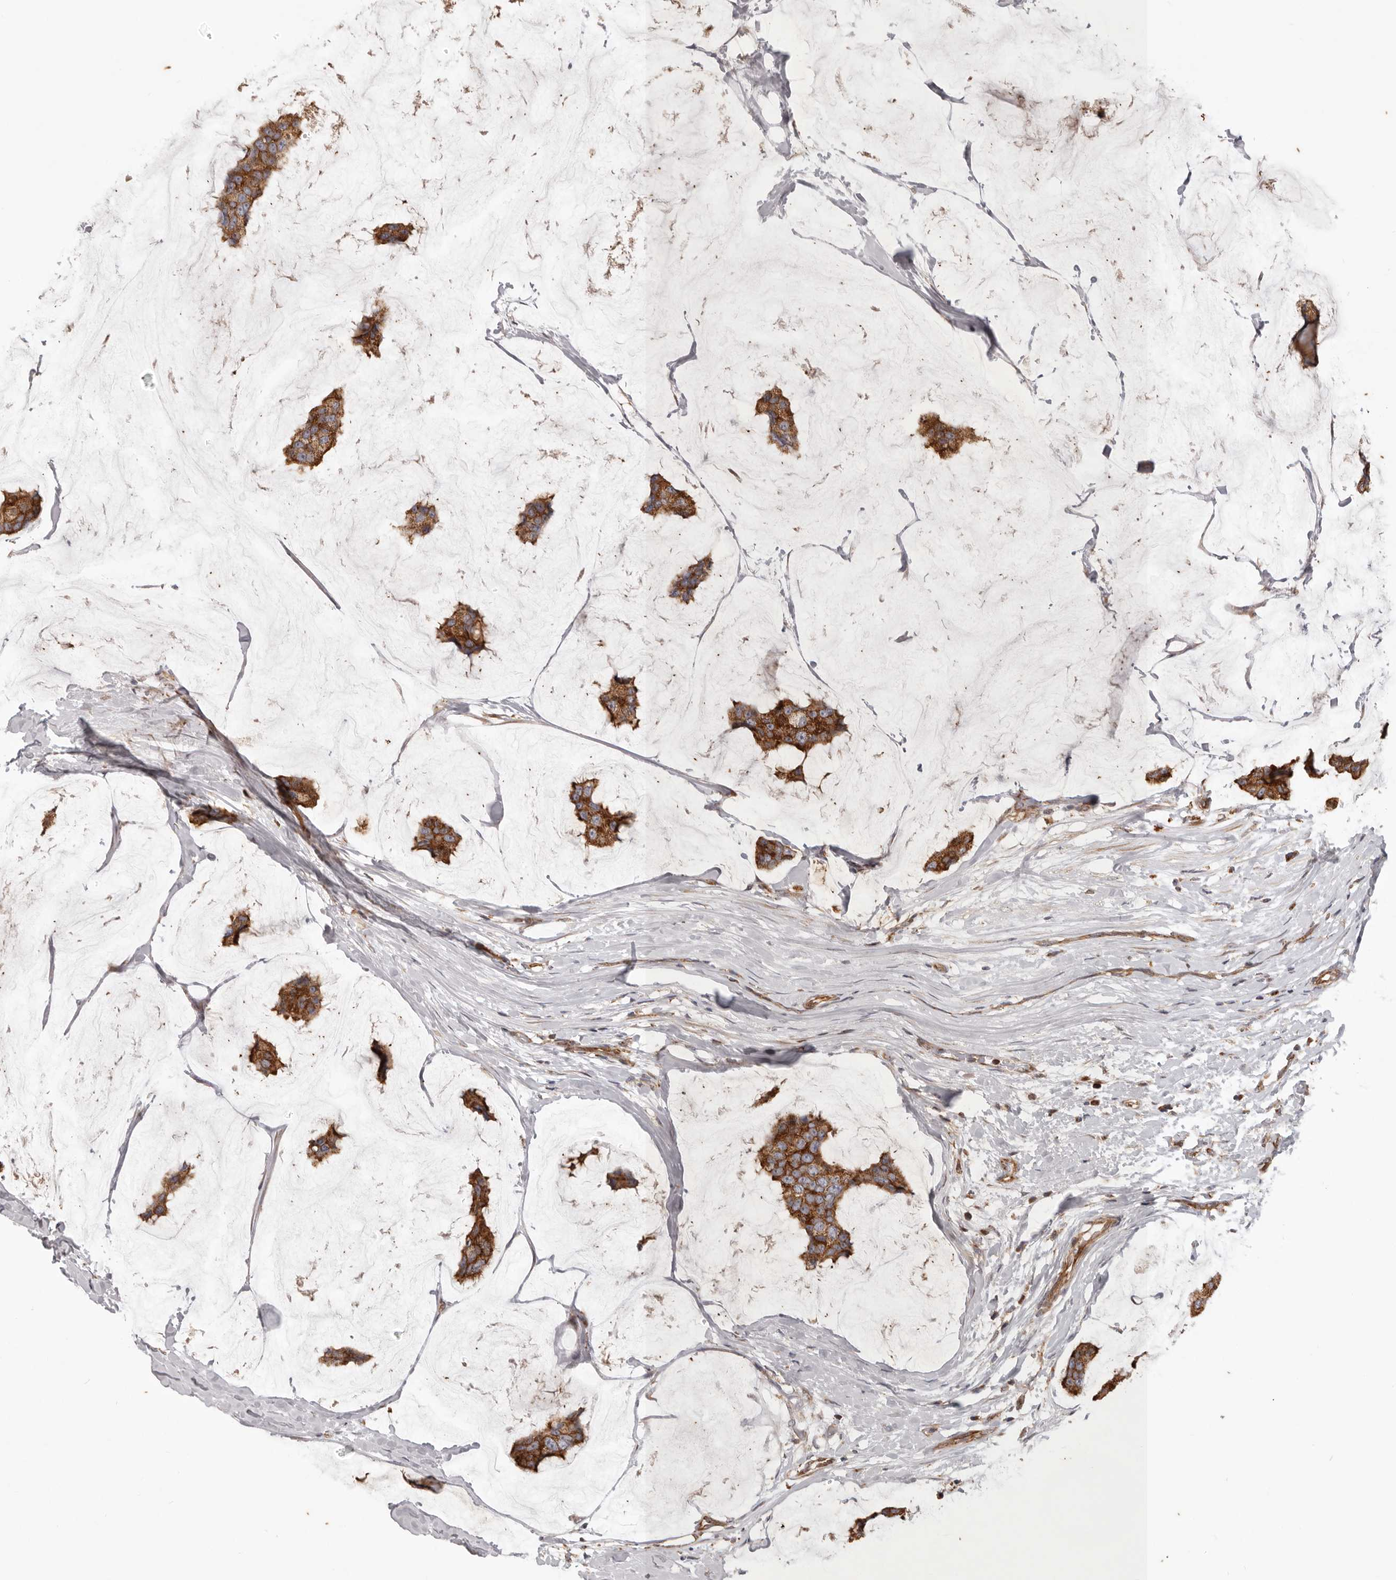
{"staining": {"intensity": "strong", "quantity": ">75%", "location": "cytoplasmic/membranous"}, "tissue": "breast cancer", "cell_type": "Tumor cells", "image_type": "cancer", "snomed": [{"axis": "morphology", "description": "Normal tissue, NOS"}, {"axis": "morphology", "description": "Duct carcinoma"}, {"axis": "topography", "description": "Breast"}], "caption": "Brown immunohistochemical staining in infiltrating ductal carcinoma (breast) reveals strong cytoplasmic/membranous expression in about >75% of tumor cells. Nuclei are stained in blue.", "gene": "MRPS10", "patient": {"sex": "female", "age": 50}}